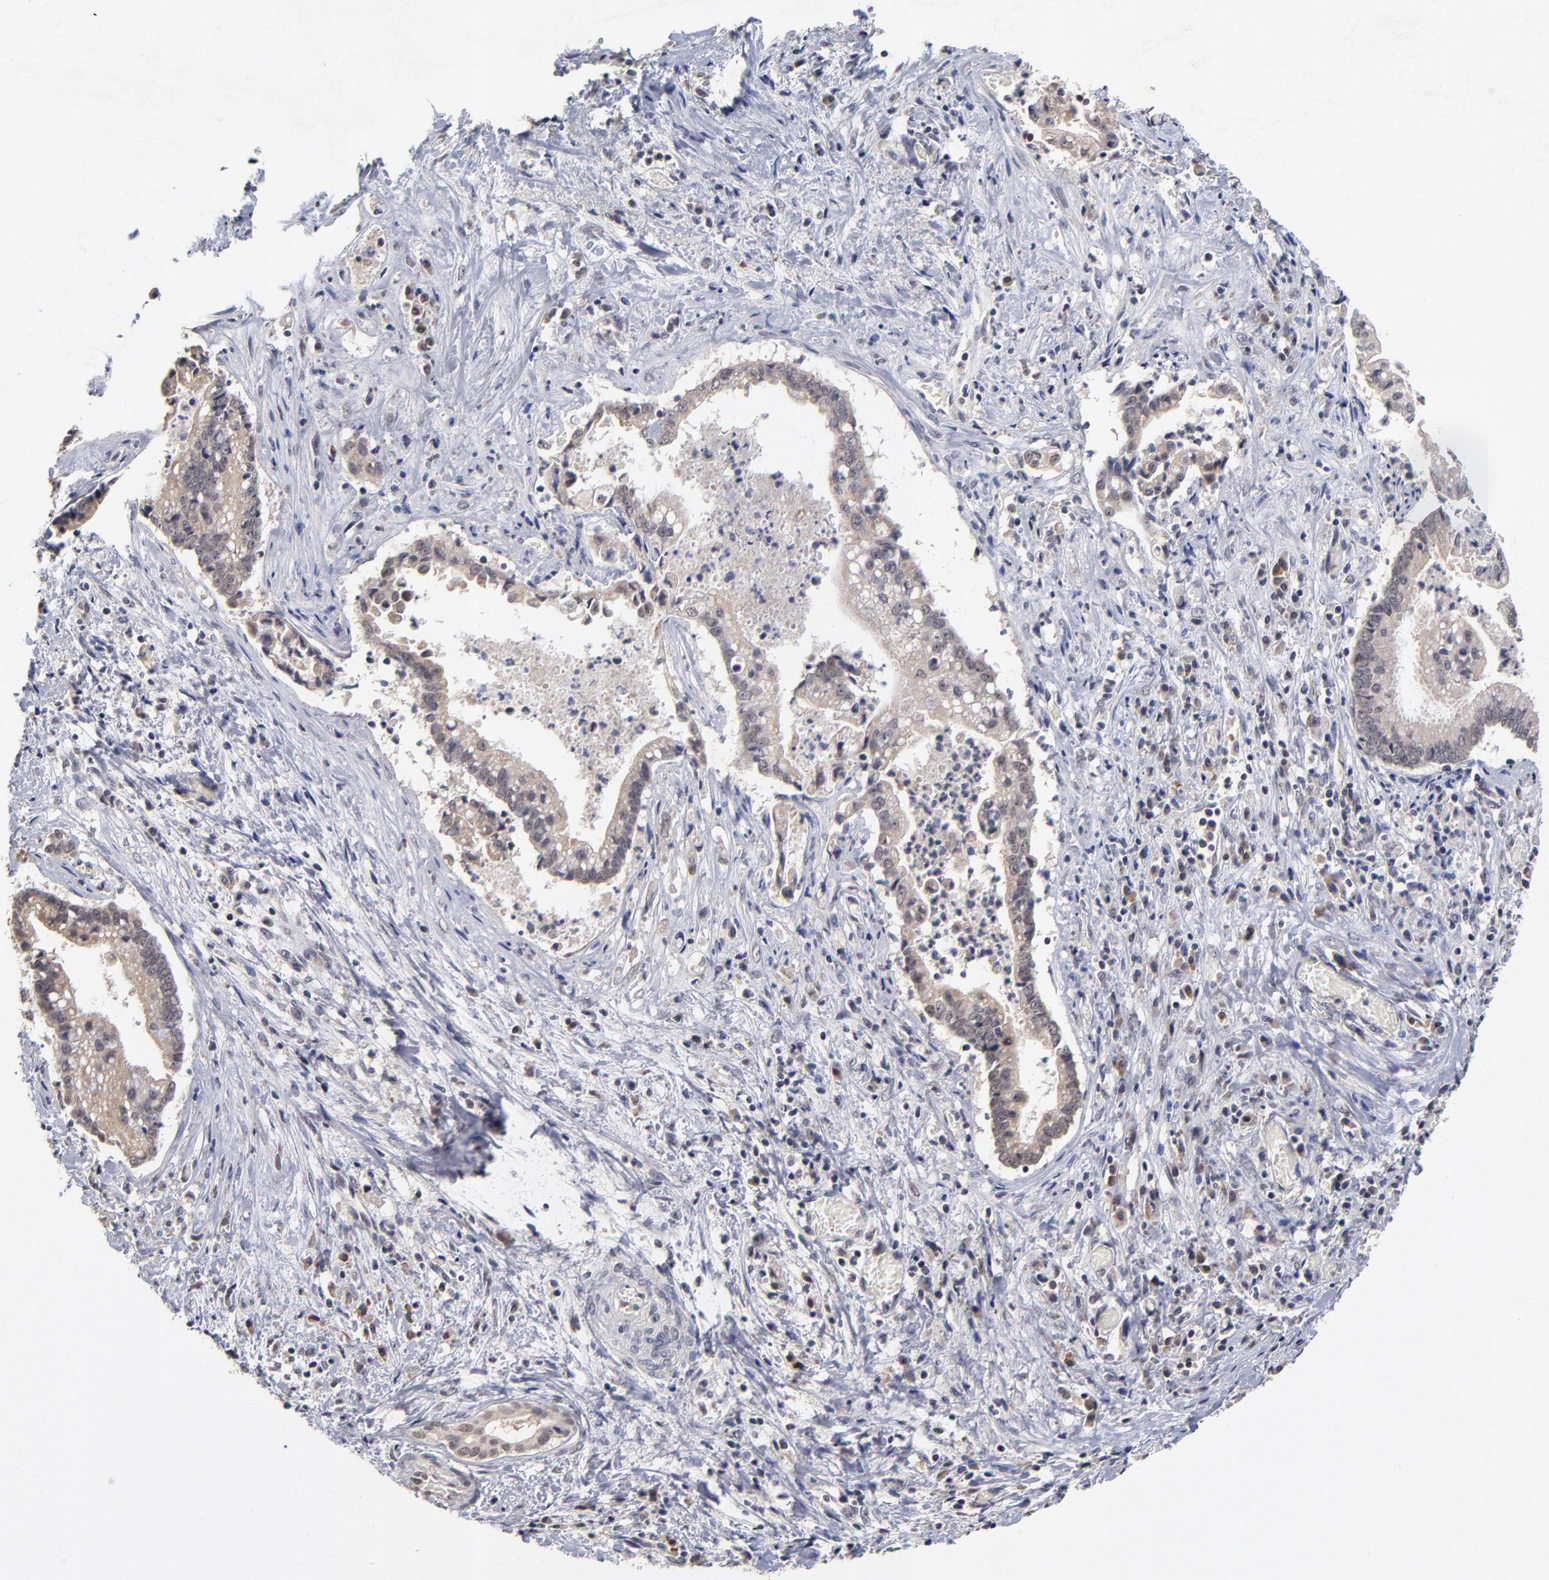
{"staining": {"intensity": "negative", "quantity": "none", "location": "none"}, "tissue": "liver cancer", "cell_type": "Tumor cells", "image_type": "cancer", "snomed": [{"axis": "morphology", "description": "Cholangiocarcinoma"}, {"axis": "topography", "description": "Liver"}], "caption": "A histopathology image of liver cancer (cholangiocarcinoma) stained for a protein demonstrates no brown staining in tumor cells.", "gene": "WSB1", "patient": {"sex": "male", "age": 57}}